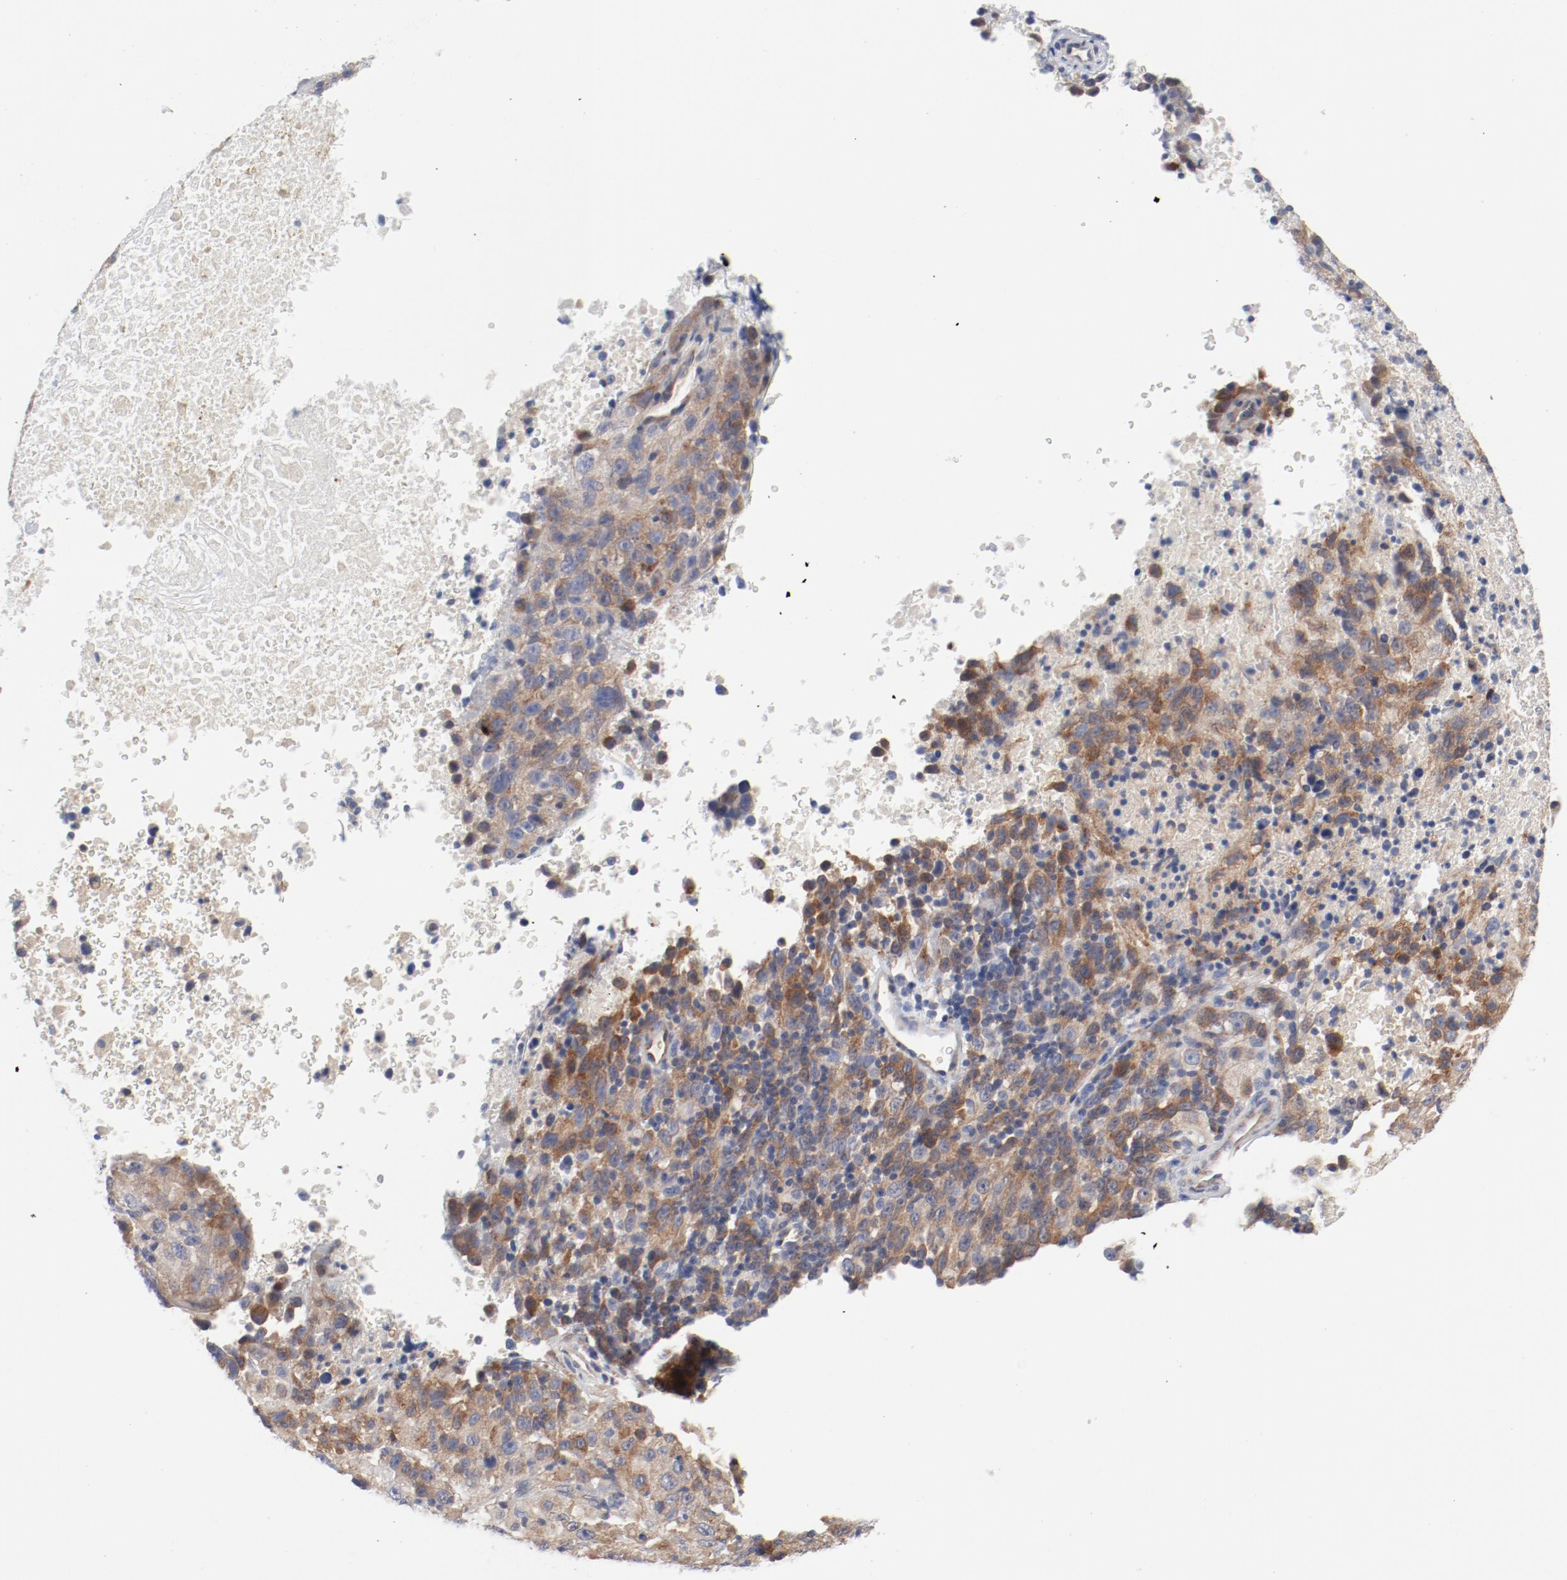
{"staining": {"intensity": "moderate", "quantity": ">75%", "location": "cytoplasmic/membranous"}, "tissue": "melanoma", "cell_type": "Tumor cells", "image_type": "cancer", "snomed": [{"axis": "morphology", "description": "Malignant melanoma, Metastatic site"}, {"axis": "topography", "description": "Cerebral cortex"}], "caption": "Malignant melanoma (metastatic site) stained for a protein (brown) demonstrates moderate cytoplasmic/membranous positive positivity in approximately >75% of tumor cells.", "gene": "BAD", "patient": {"sex": "female", "age": 52}}